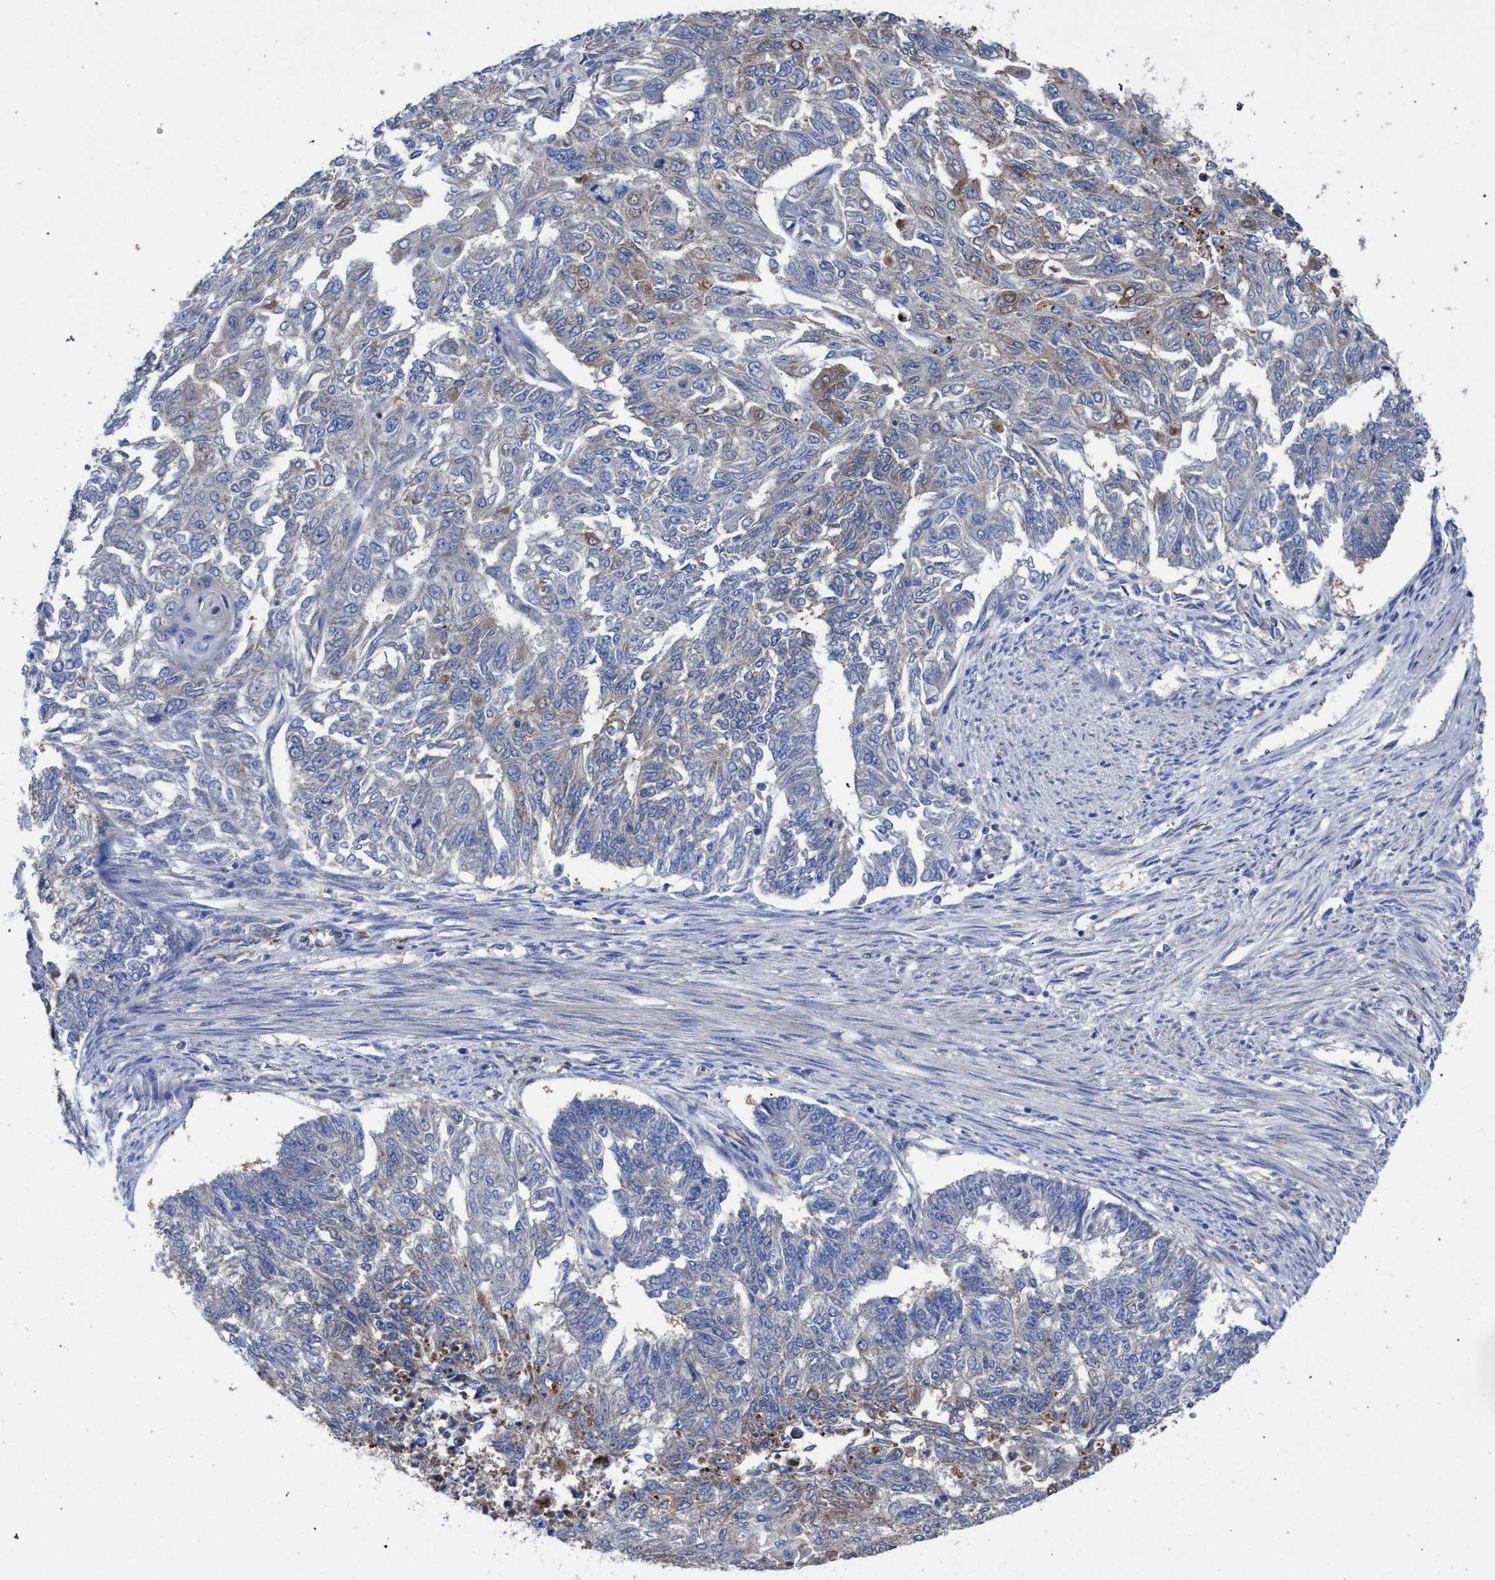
{"staining": {"intensity": "moderate", "quantity": "<25%", "location": "cytoplasmic/membranous"}, "tissue": "endometrial cancer", "cell_type": "Tumor cells", "image_type": "cancer", "snomed": [{"axis": "morphology", "description": "Adenocarcinoma, NOS"}, {"axis": "topography", "description": "Endometrium"}], "caption": "Endometrial cancer (adenocarcinoma) stained with a brown dye displays moderate cytoplasmic/membranous positive staining in approximately <25% of tumor cells.", "gene": "GMPR", "patient": {"sex": "female", "age": 32}}